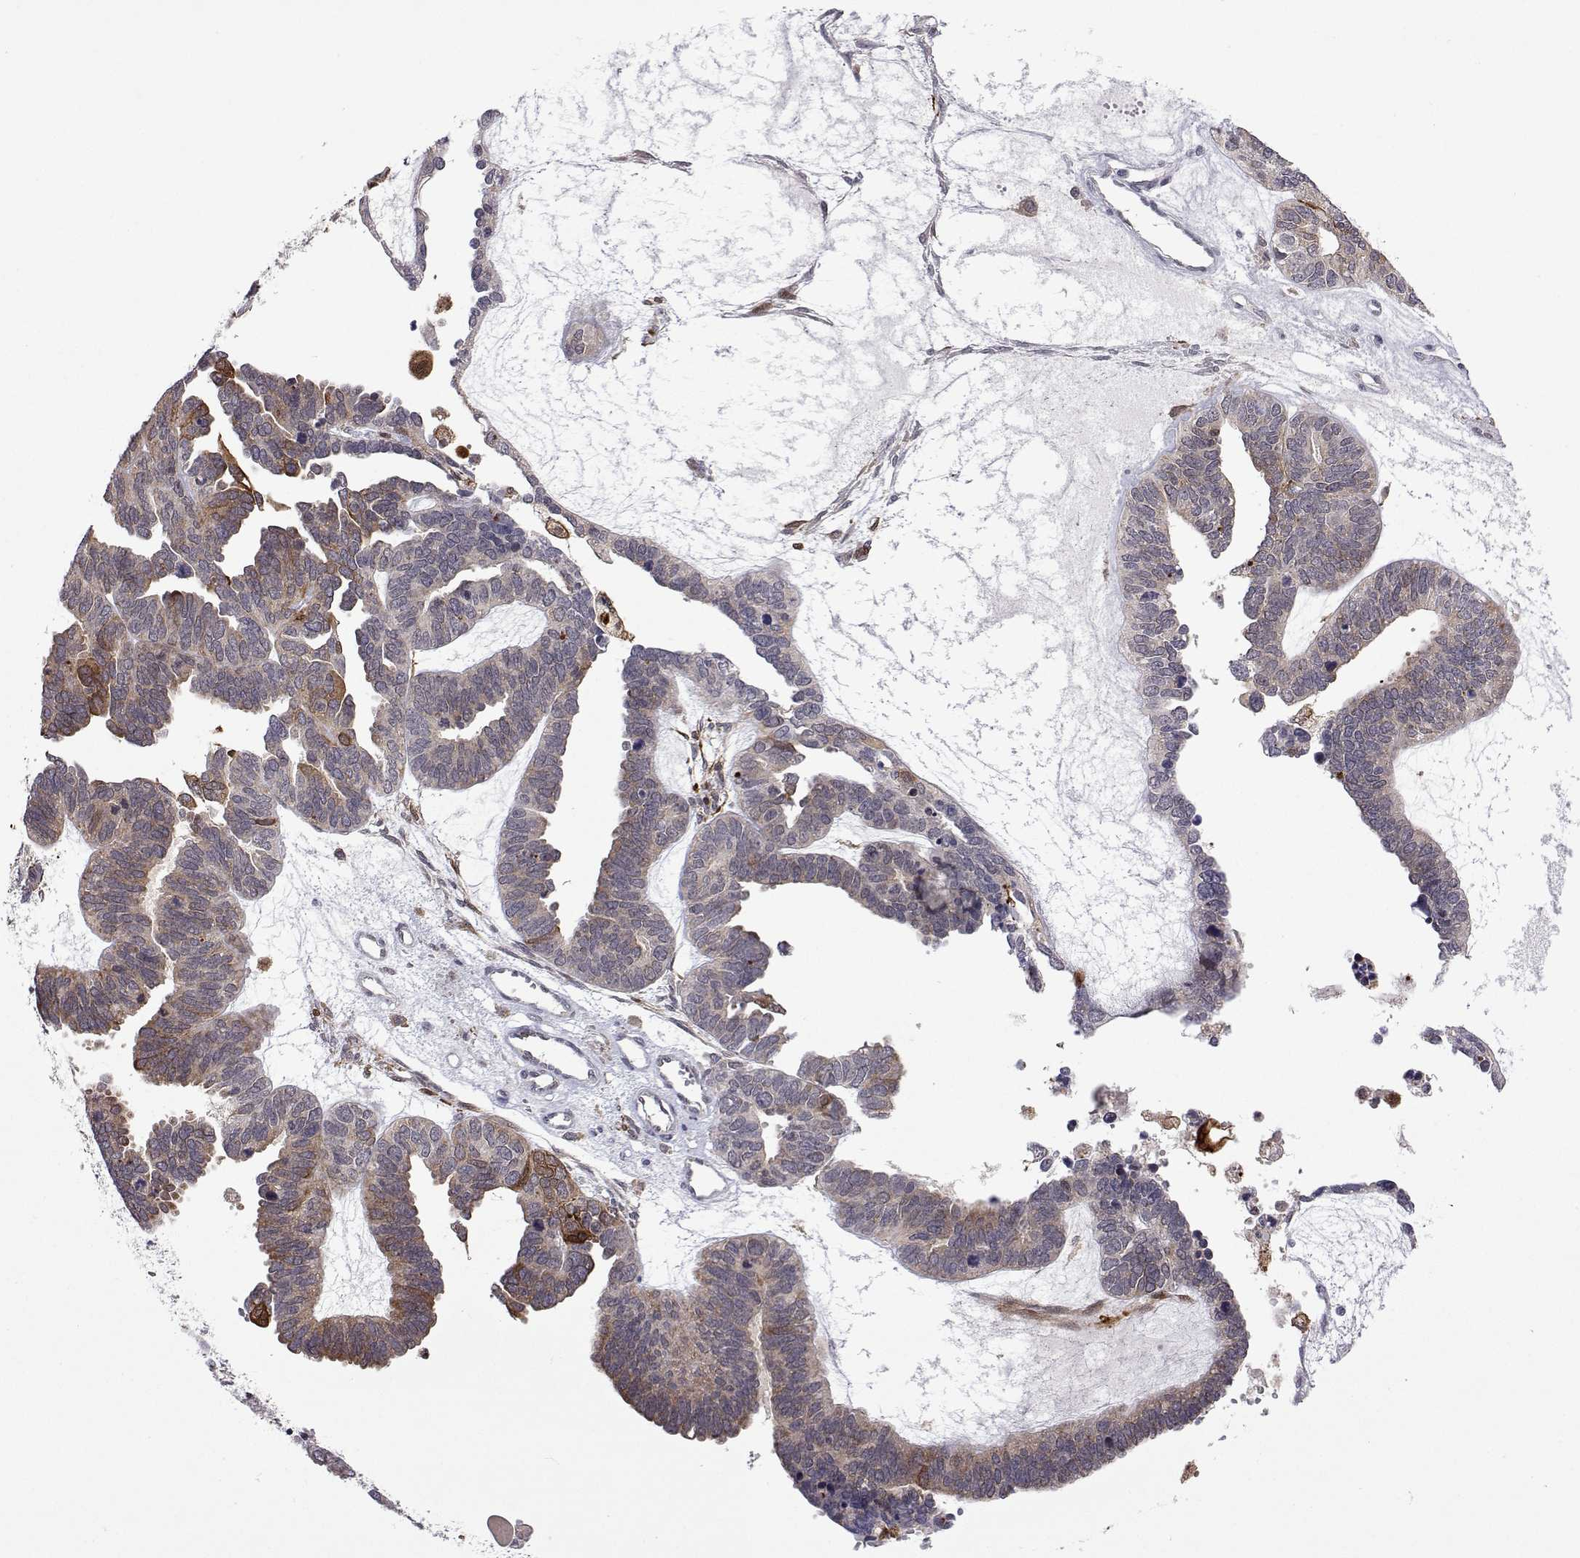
{"staining": {"intensity": "moderate", "quantity": "25%-75%", "location": "cytoplasmic/membranous"}, "tissue": "ovarian cancer", "cell_type": "Tumor cells", "image_type": "cancer", "snomed": [{"axis": "morphology", "description": "Cystadenocarcinoma, serous, NOS"}, {"axis": "topography", "description": "Ovary"}], "caption": "Immunohistochemistry (IHC) histopathology image of ovarian serous cystadenocarcinoma stained for a protein (brown), which demonstrates medium levels of moderate cytoplasmic/membranous positivity in approximately 25%-75% of tumor cells.", "gene": "EFCAB3", "patient": {"sex": "female", "age": 51}}